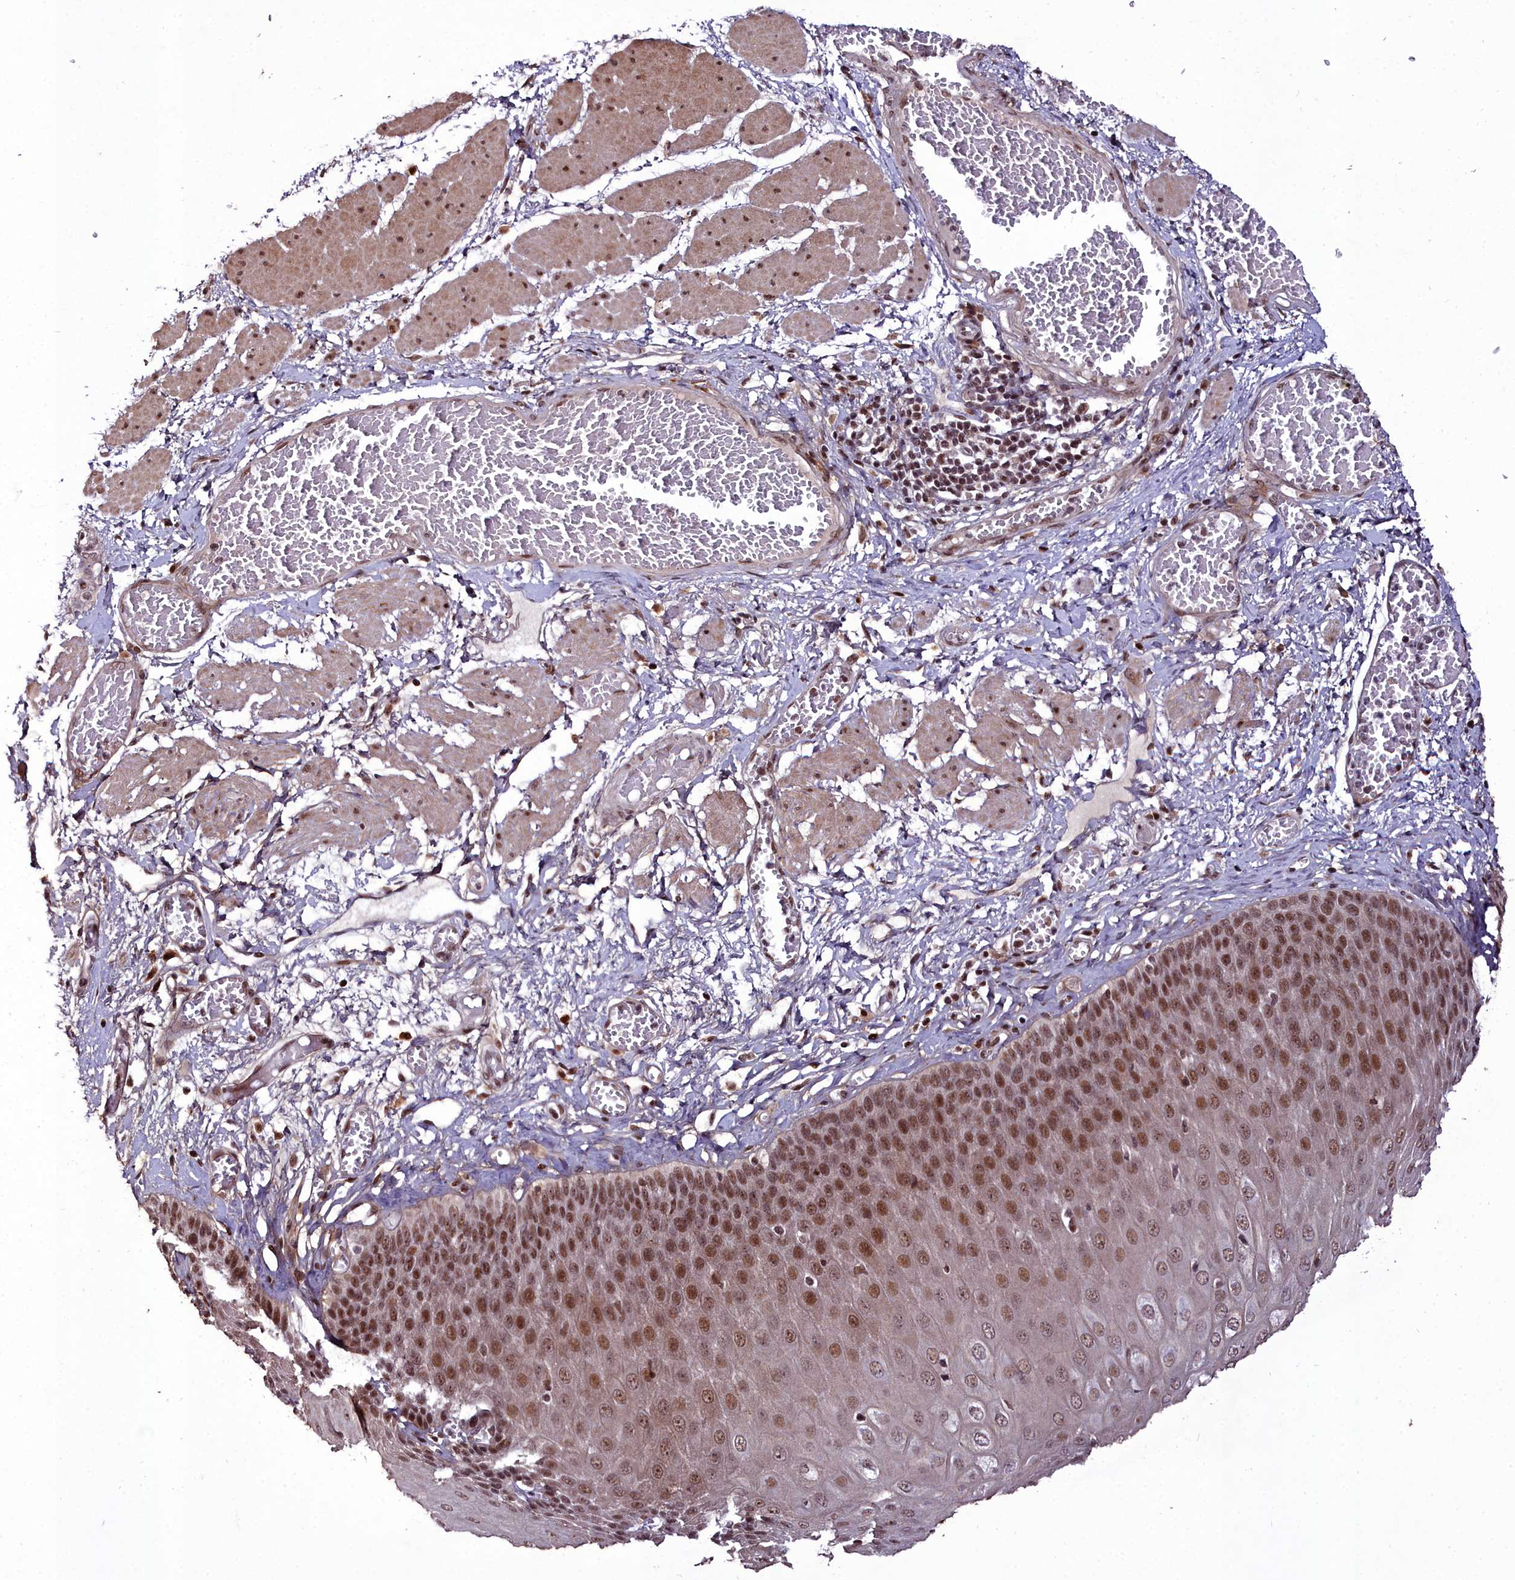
{"staining": {"intensity": "strong", "quantity": ">75%", "location": "nuclear"}, "tissue": "esophagus", "cell_type": "Squamous epithelial cells", "image_type": "normal", "snomed": [{"axis": "morphology", "description": "Normal tissue, NOS"}, {"axis": "topography", "description": "Esophagus"}], "caption": "This image exhibits IHC staining of normal esophagus, with high strong nuclear staining in approximately >75% of squamous epithelial cells.", "gene": "CXXC1", "patient": {"sex": "male", "age": 60}}